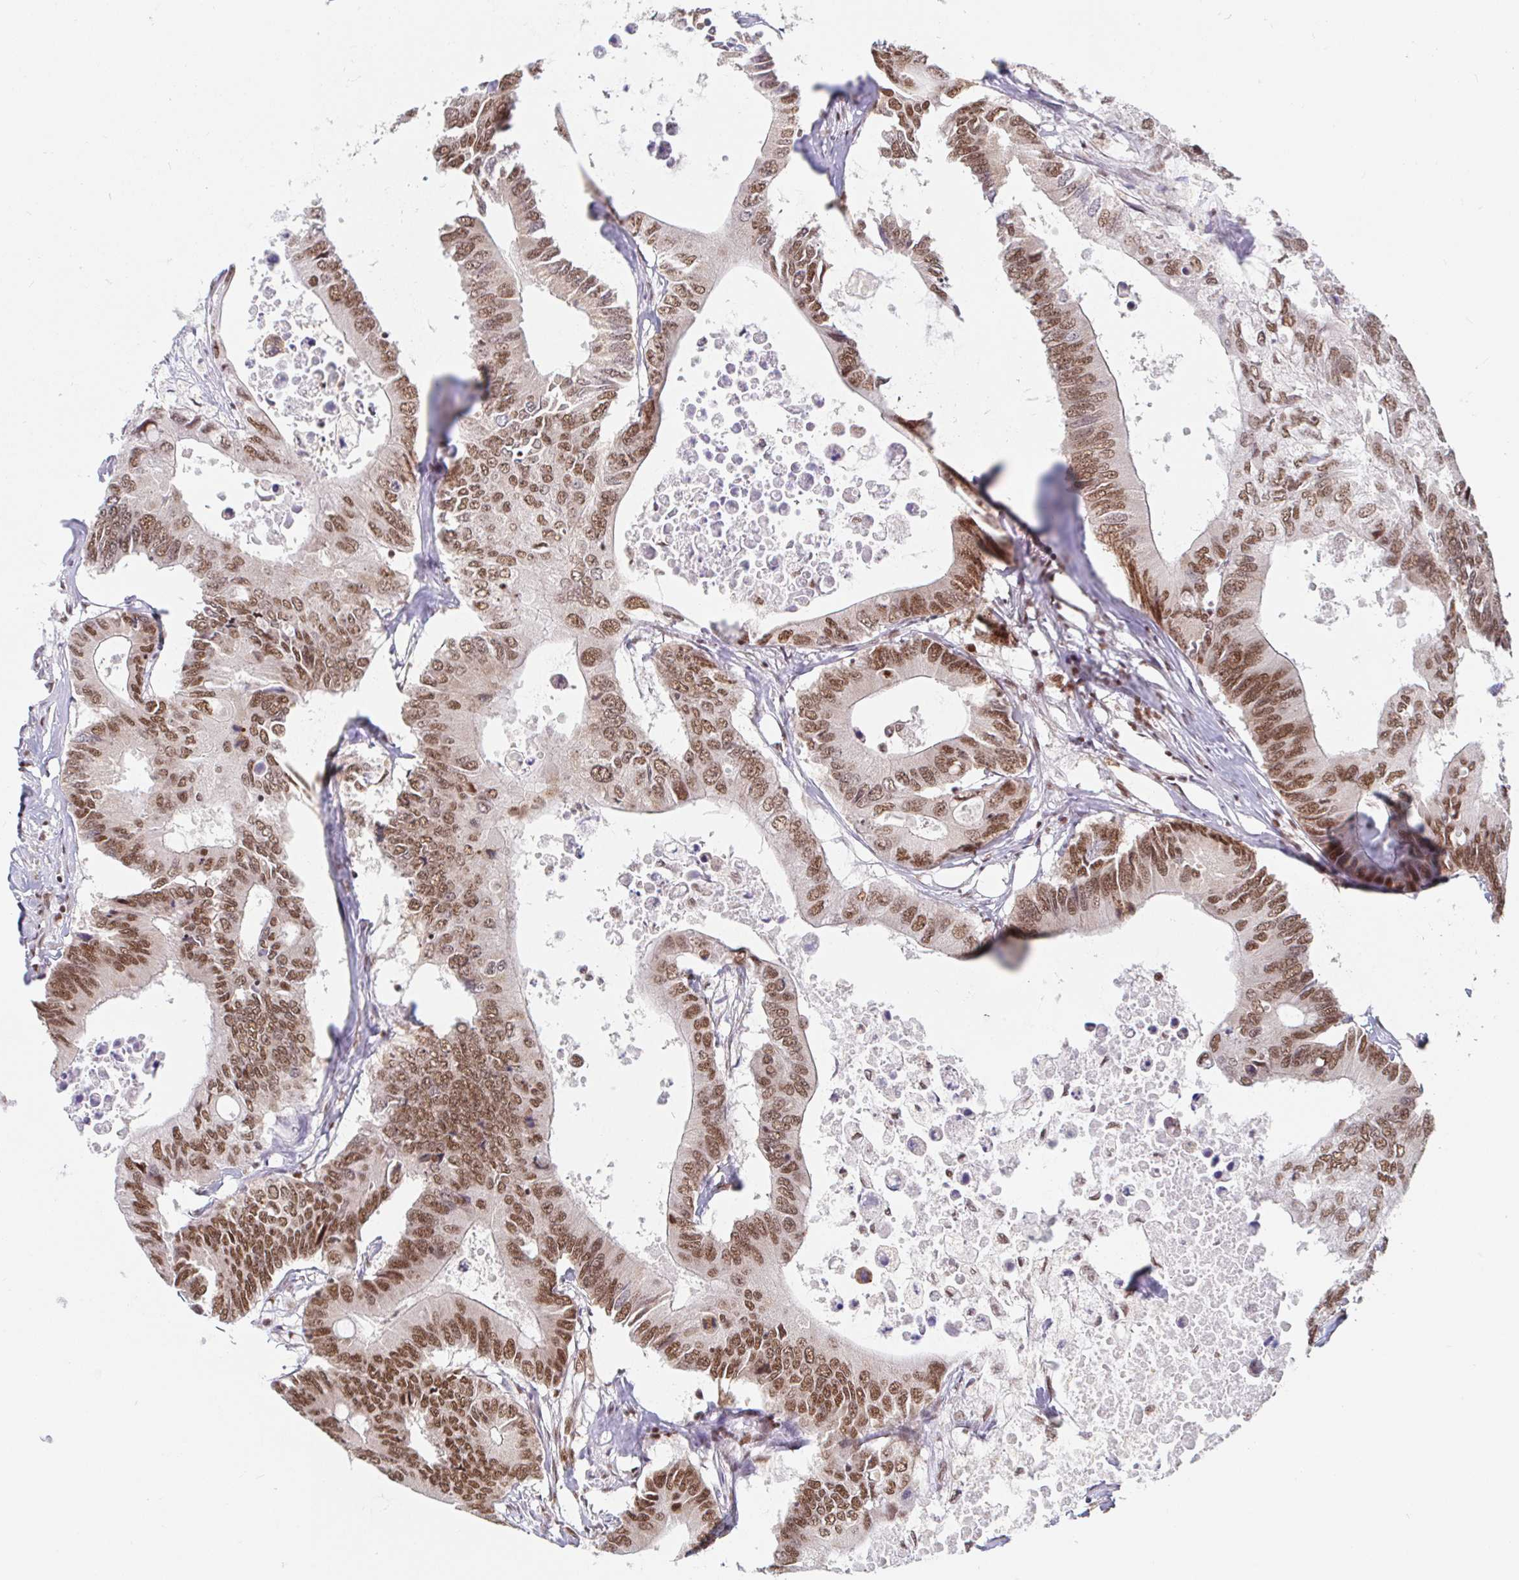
{"staining": {"intensity": "moderate", "quantity": ">75%", "location": "nuclear"}, "tissue": "colorectal cancer", "cell_type": "Tumor cells", "image_type": "cancer", "snomed": [{"axis": "morphology", "description": "Adenocarcinoma, NOS"}, {"axis": "topography", "description": "Colon"}], "caption": "The immunohistochemical stain highlights moderate nuclear expression in tumor cells of colorectal cancer (adenocarcinoma) tissue. (IHC, brightfield microscopy, high magnification).", "gene": "RBMX", "patient": {"sex": "male", "age": 71}}